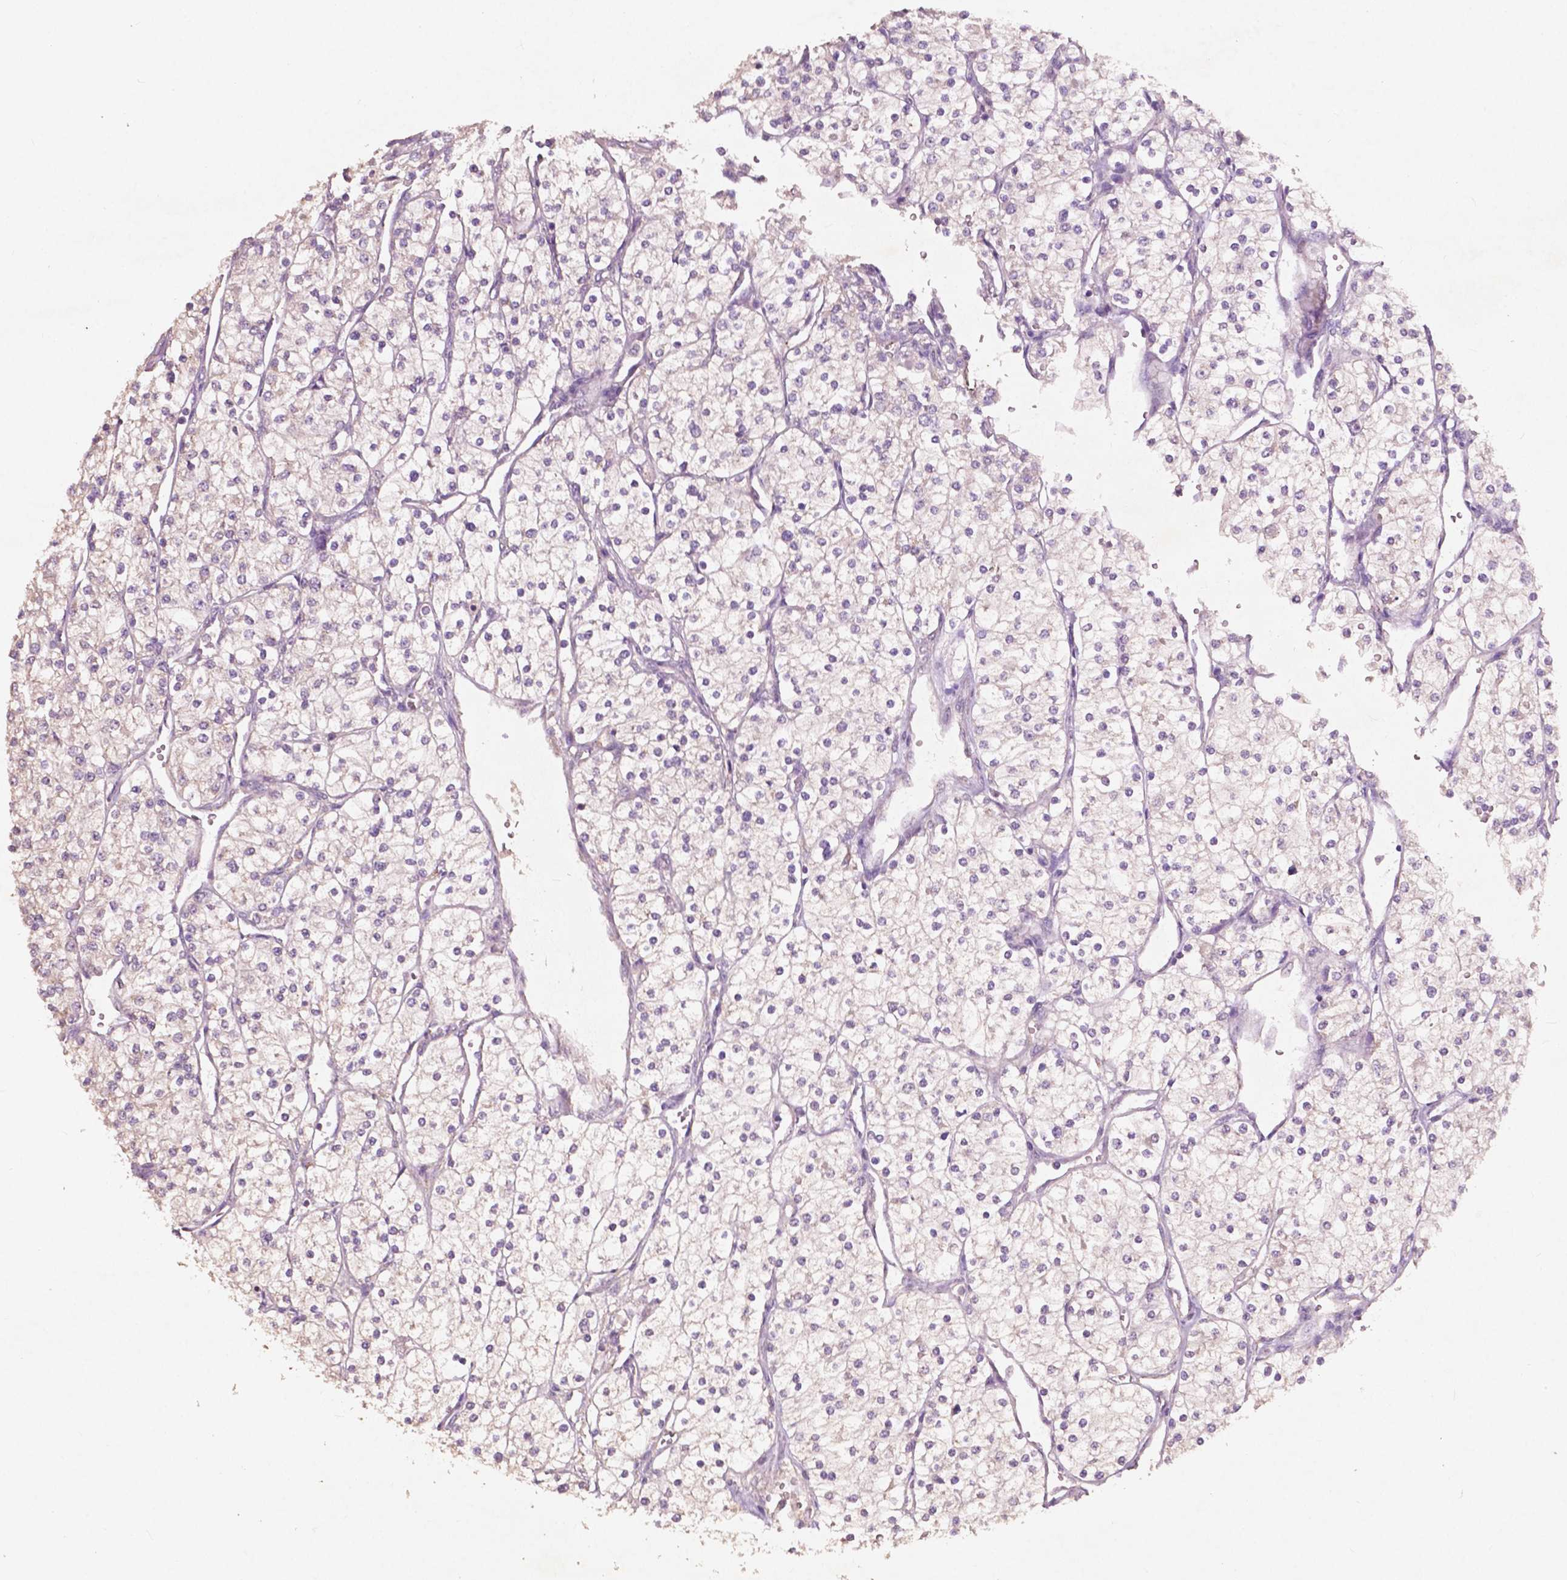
{"staining": {"intensity": "negative", "quantity": "none", "location": "none"}, "tissue": "renal cancer", "cell_type": "Tumor cells", "image_type": "cancer", "snomed": [{"axis": "morphology", "description": "Adenocarcinoma, NOS"}, {"axis": "topography", "description": "Kidney"}], "caption": "Immunohistochemistry (IHC) histopathology image of neoplastic tissue: adenocarcinoma (renal) stained with DAB demonstrates no significant protein positivity in tumor cells. The staining was performed using DAB (3,3'-diaminobenzidine) to visualize the protein expression in brown, while the nuclei were stained in blue with hematoxylin (Magnification: 20x).", "gene": "CHPT1", "patient": {"sex": "male", "age": 80}}